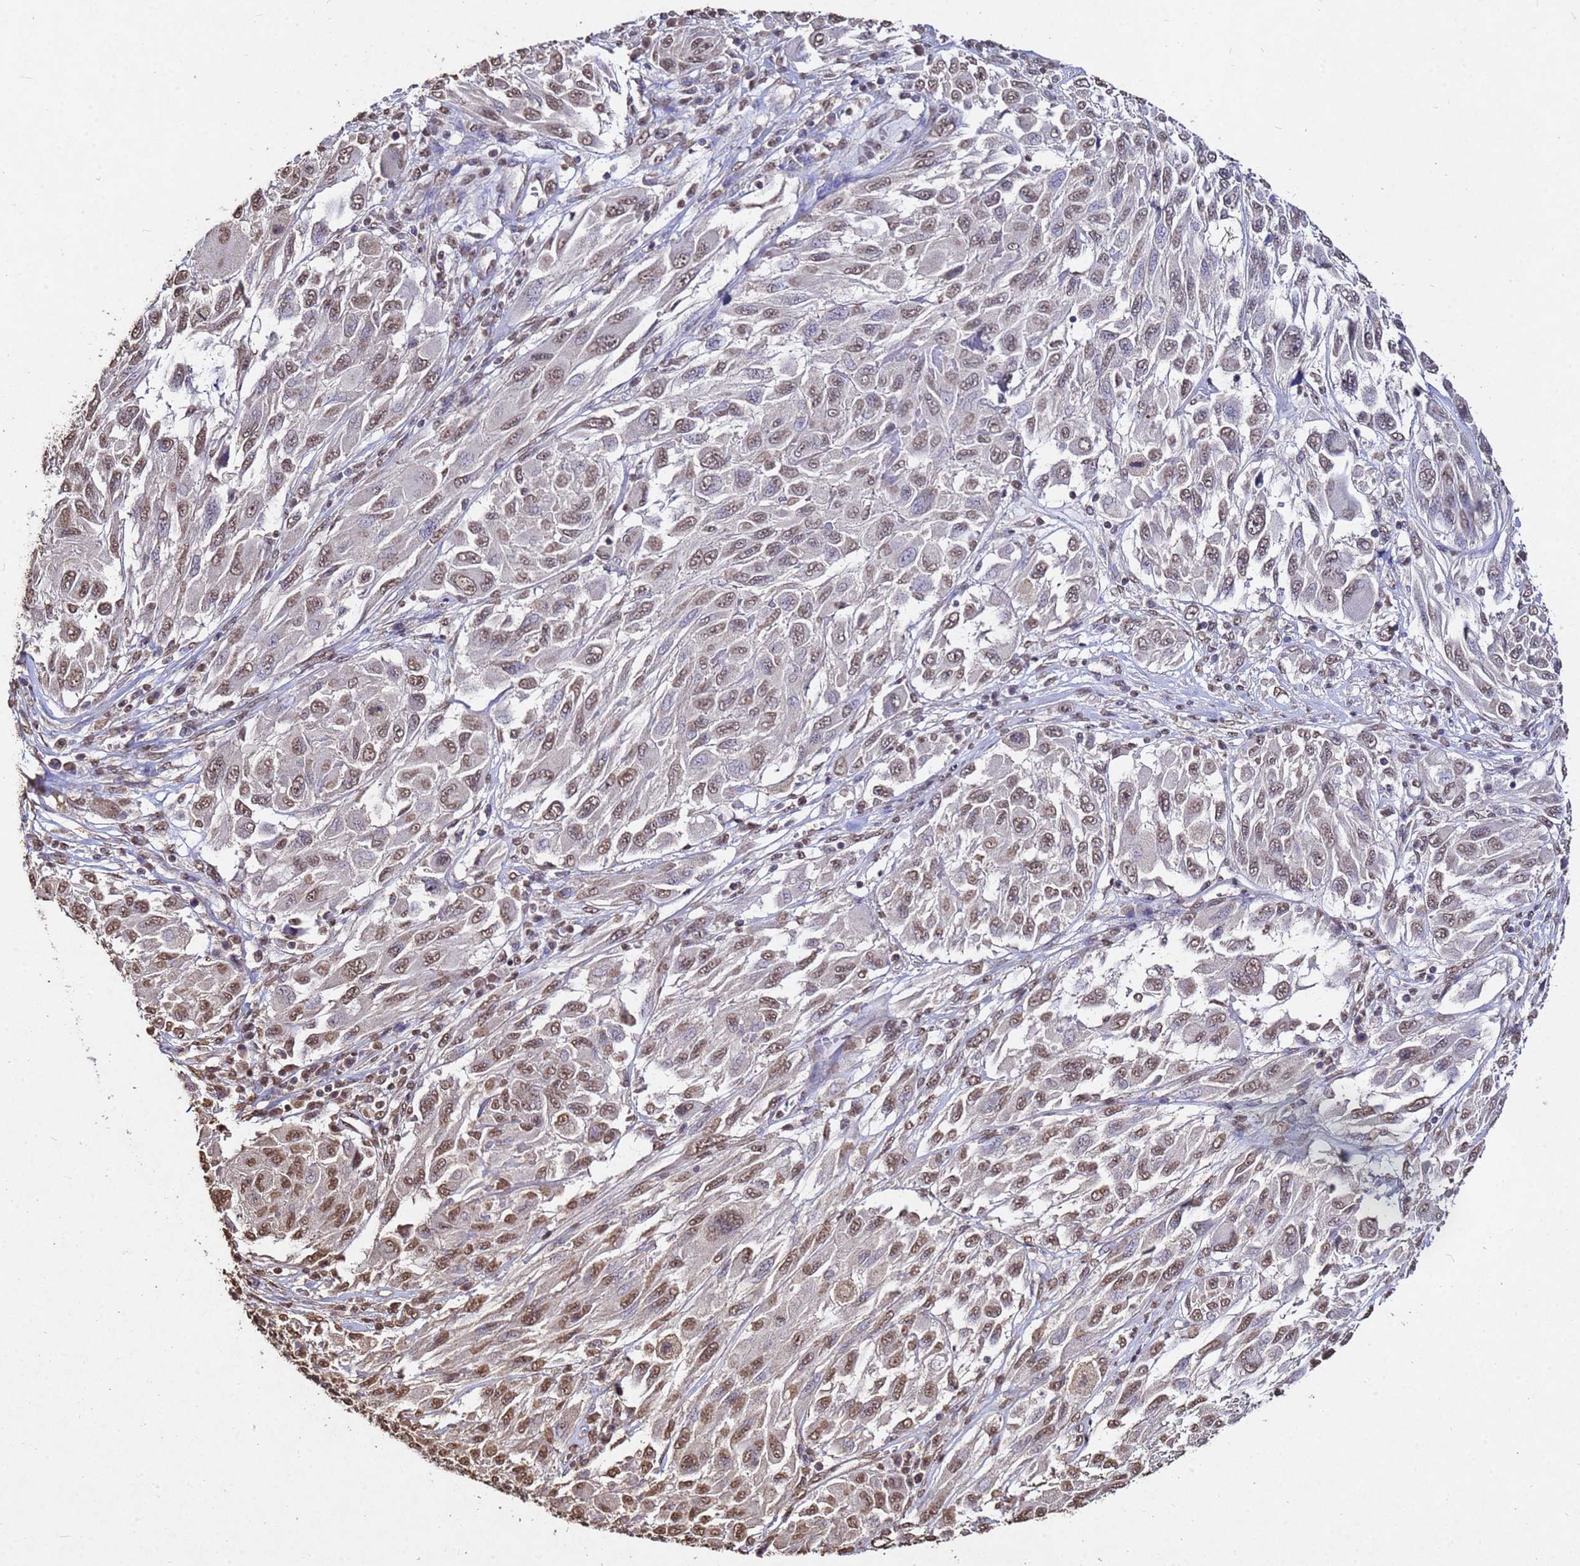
{"staining": {"intensity": "moderate", "quantity": ">75%", "location": "nuclear"}, "tissue": "melanoma", "cell_type": "Tumor cells", "image_type": "cancer", "snomed": [{"axis": "morphology", "description": "Malignant melanoma, NOS"}, {"axis": "topography", "description": "Skin"}], "caption": "There is medium levels of moderate nuclear positivity in tumor cells of malignant melanoma, as demonstrated by immunohistochemical staining (brown color).", "gene": "MYOCD", "patient": {"sex": "female", "age": 91}}